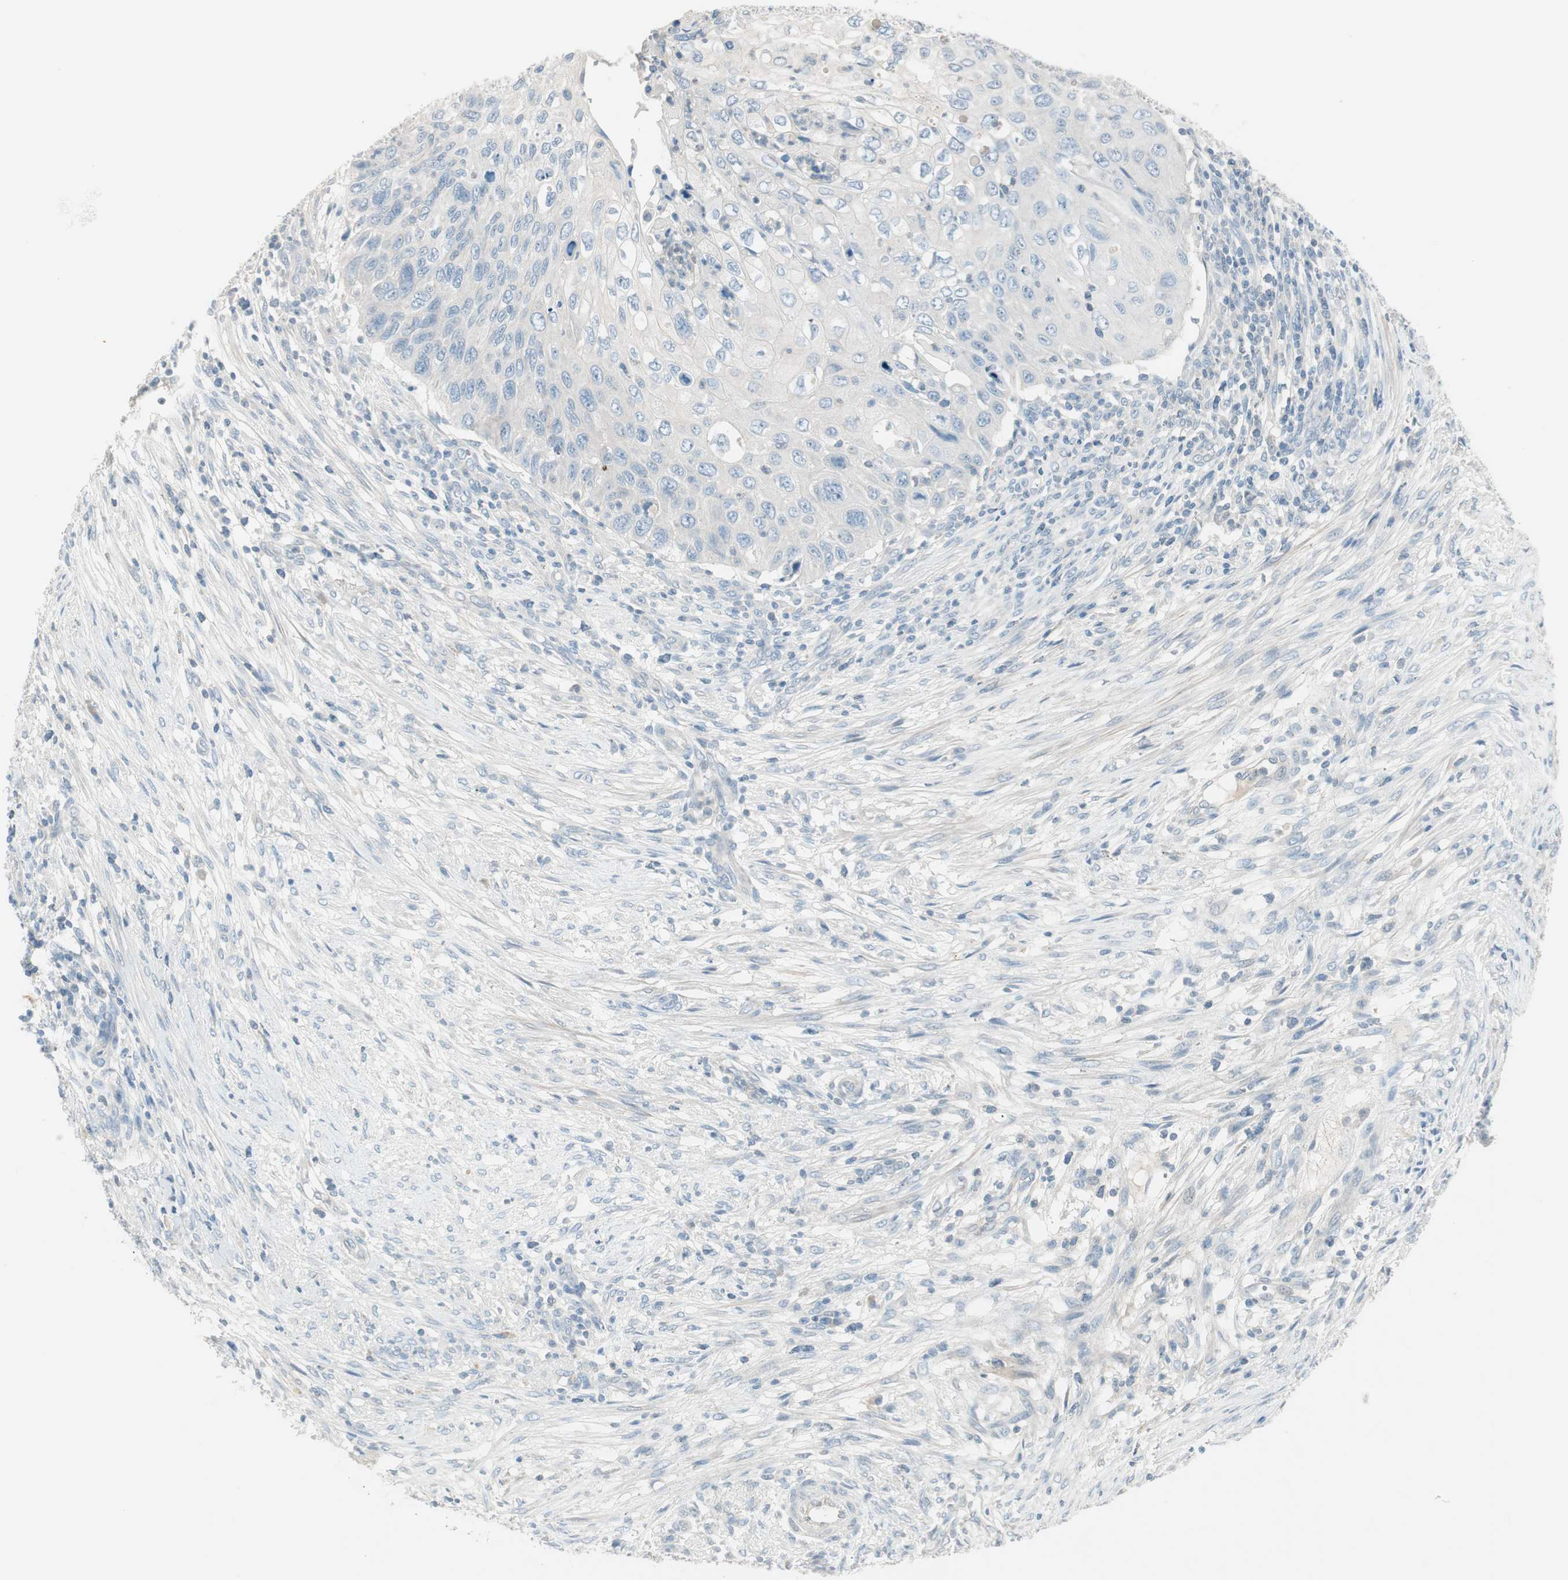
{"staining": {"intensity": "negative", "quantity": "none", "location": "none"}, "tissue": "cervical cancer", "cell_type": "Tumor cells", "image_type": "cancer", "snomed": [{"axis": "morphology", "description": "Squamous cell carcinoma, NOS"}, {"axis": "topography", "description": "Cervix"}], "caption": "Image shows no significant protein staining in tumor cells of cervical squamous cell carcinoma.", "gene": "ITLN2", "patient": {"sex": "female", "age": 70}}